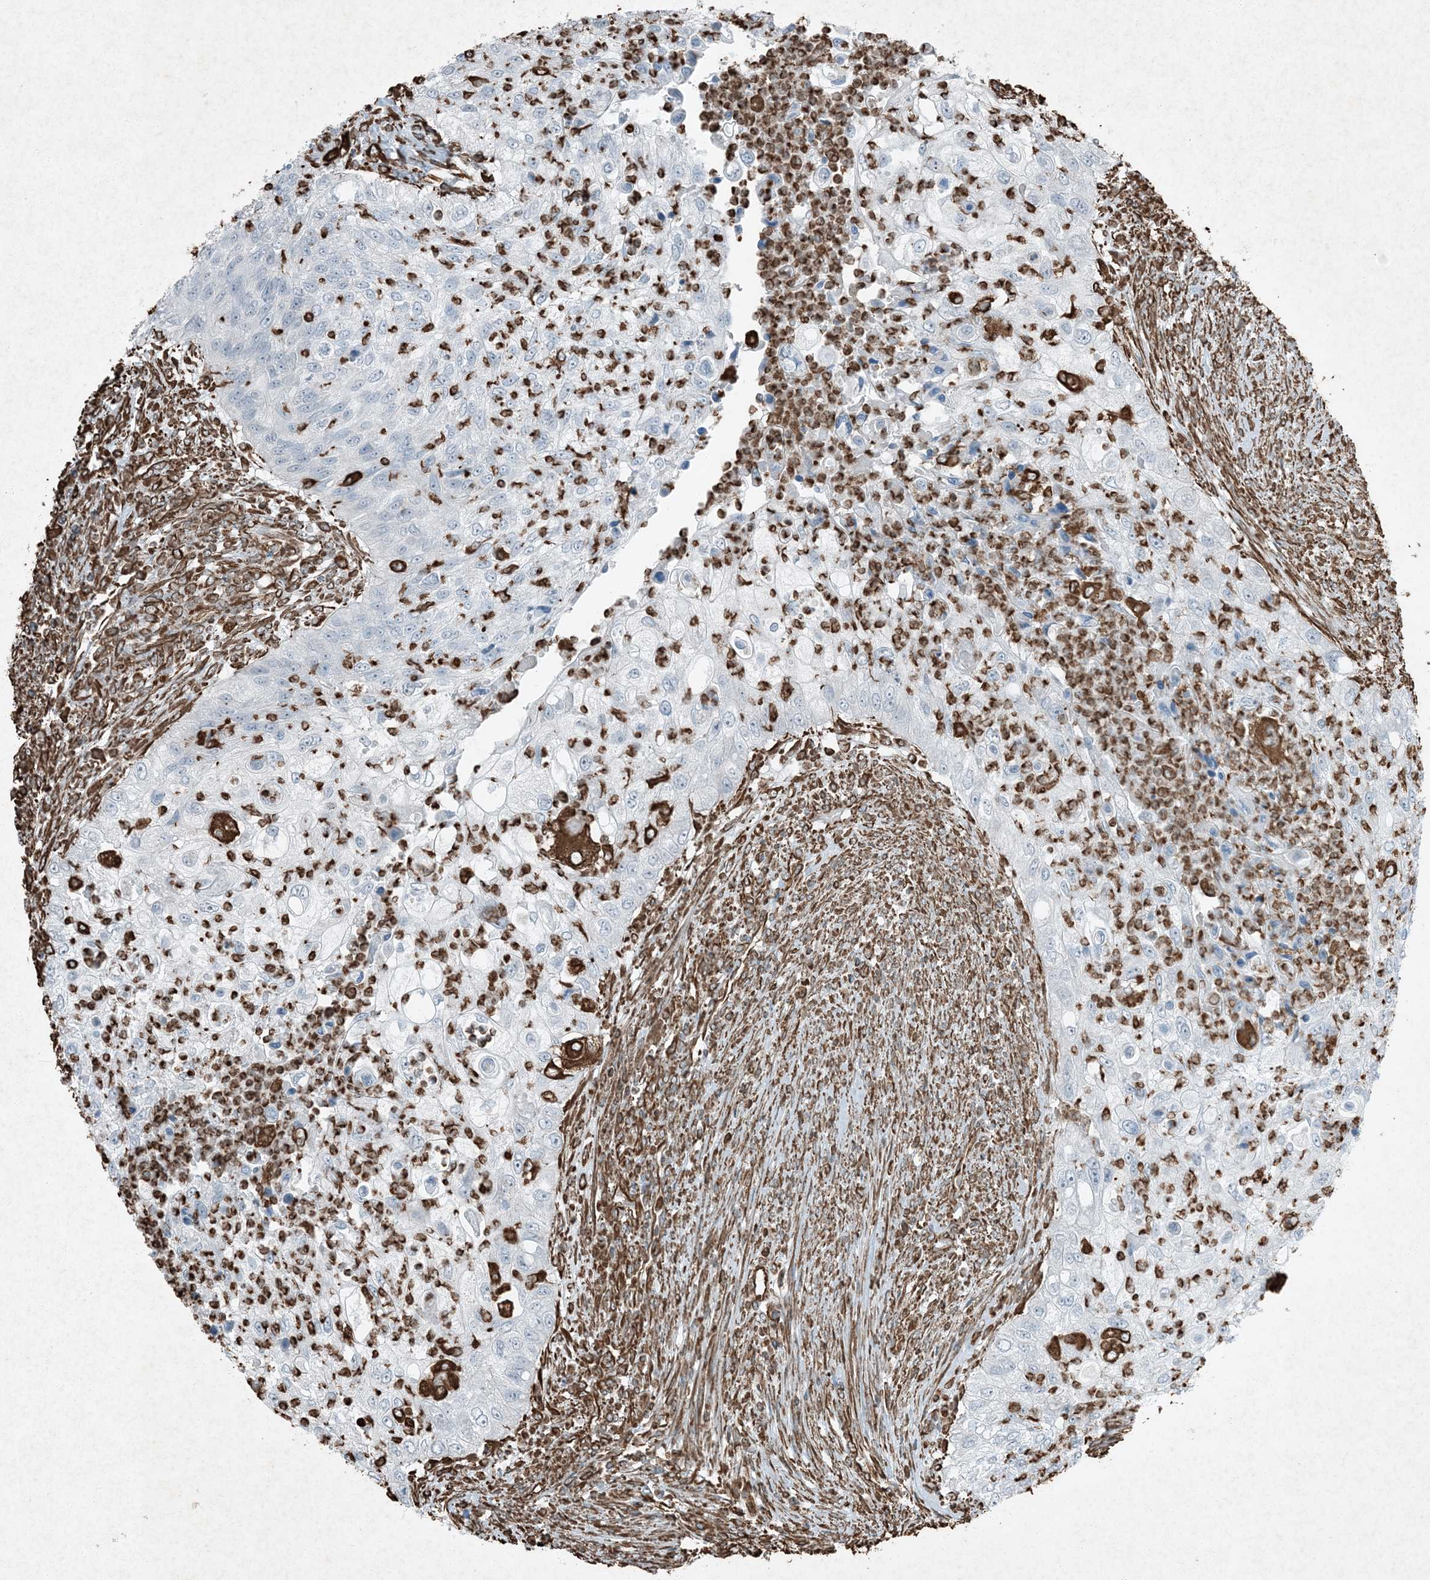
{"staining": {"intensity": "negative", "quantity": "none", "location": "none"}, "tissue": "urothelial cancer", "cell_type": "Tumor cells", "image_type": "cancer", "snomed": [{"axis": "morphology", "description": "Urothelial carcinoma, High grade"}, {"axis": "topography", "description": "Urinary bladder"}], "caption": "The photomicrograph shows no significant positivity in tumor cells of urothelial cancer.", "gene": "RYK", "patient": {"sex": "female", "age": 60}}